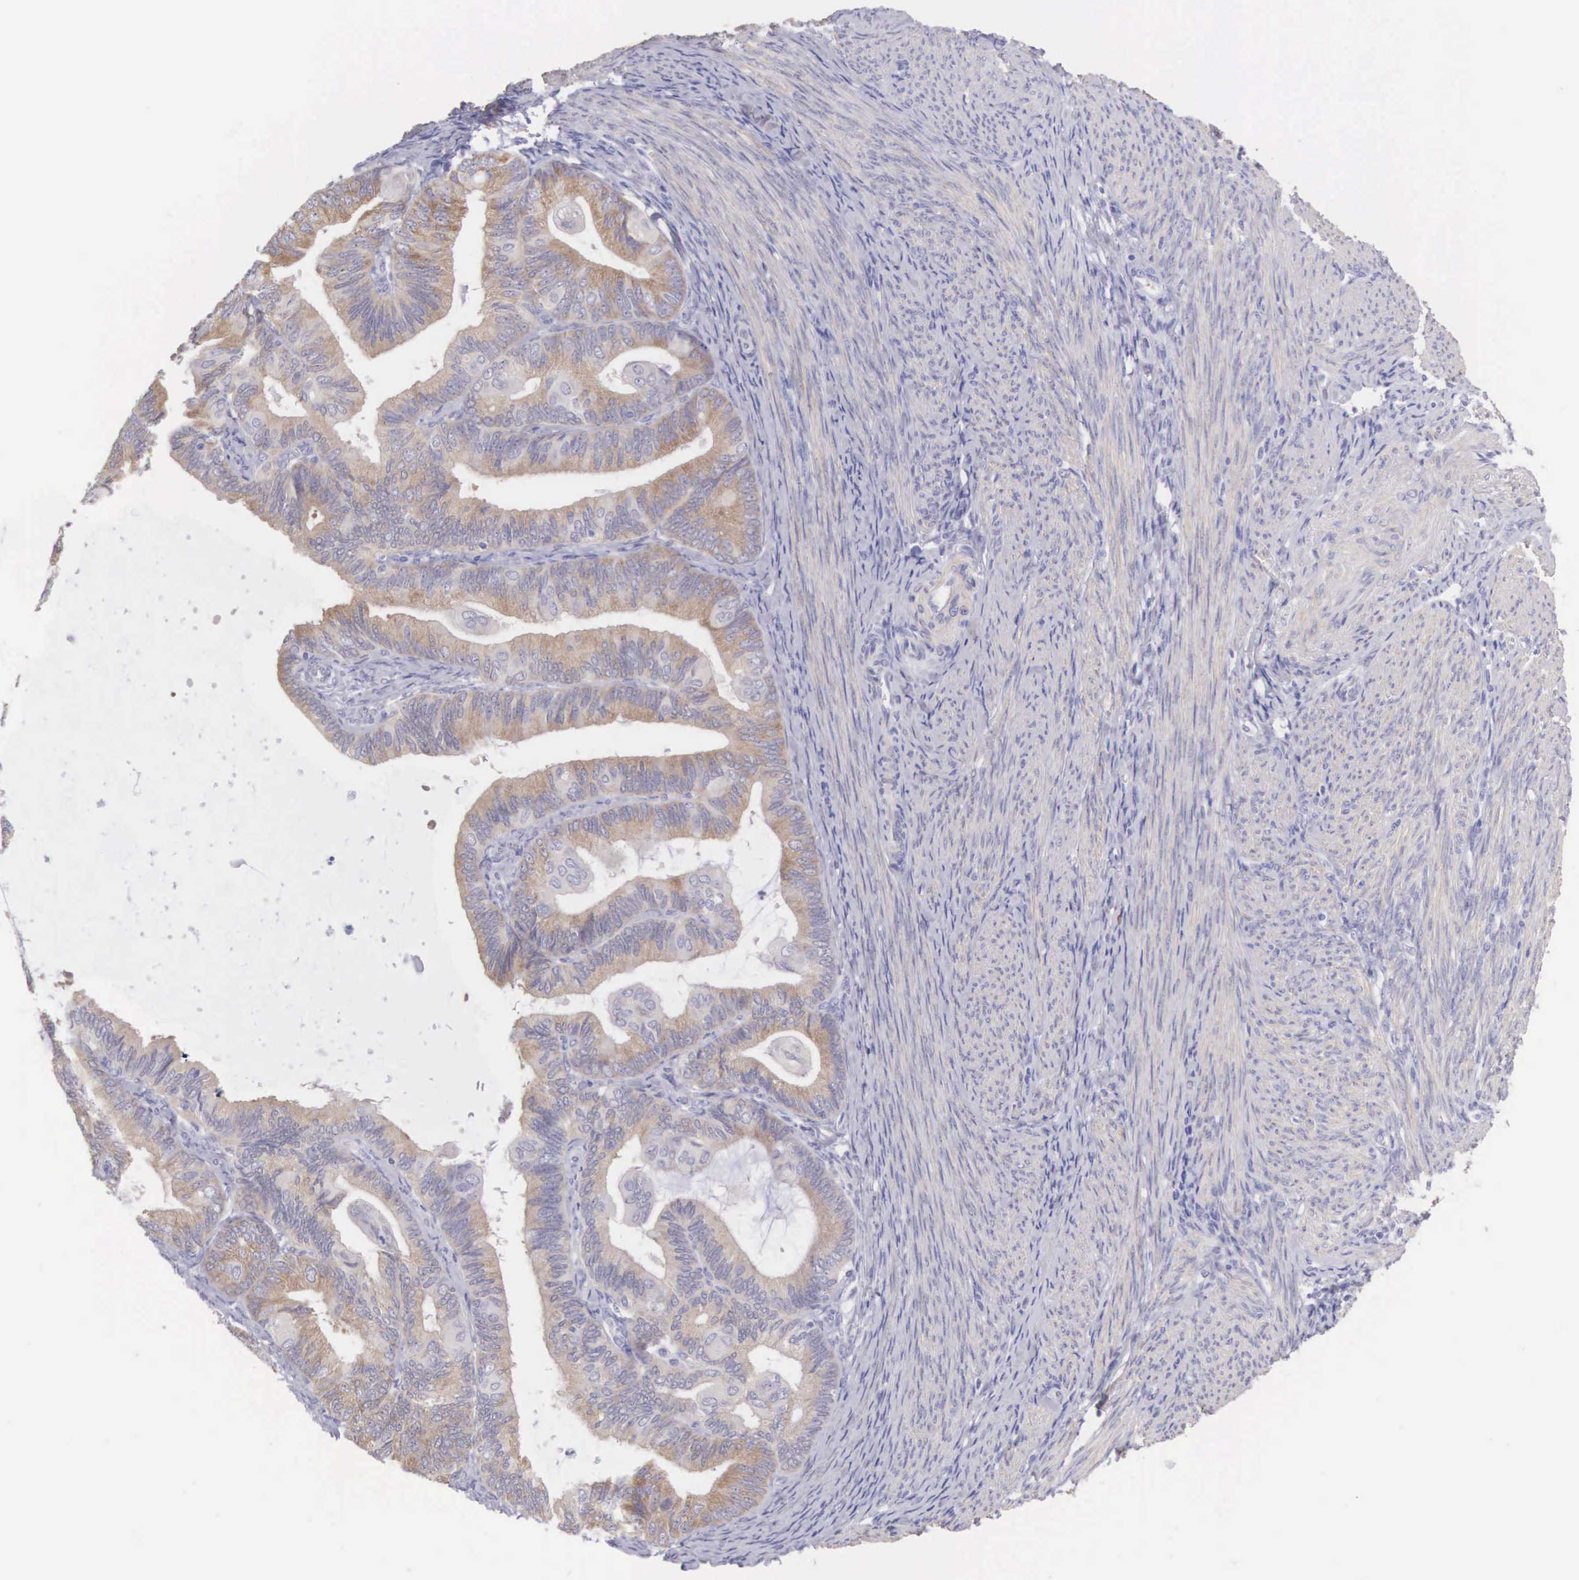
{"staining": {"intensity": "weak", "quantity": ">75%", "location": "cytoplasmic/membranous"}, "tissue": "endometrial cancer", "cell_type": "Tumor cells", "image_type": "cancer", "snomed": [{"axis": "morphology", "description": "Adenocarcinoma, NOS"}, {"axis": "topography", "description": "Endometrium"}], "caption": "A brown stain shows weak cytoplasmic/membranous staining of a protein in human endometrial adenocarcinoma tumor cells. Immunohistochemistry (ihc) stains the protein of interest in brown and the nuclei are stained blue.", "gene": "ARFGAP3", "patient": {"sex": "female", "age": 63}}